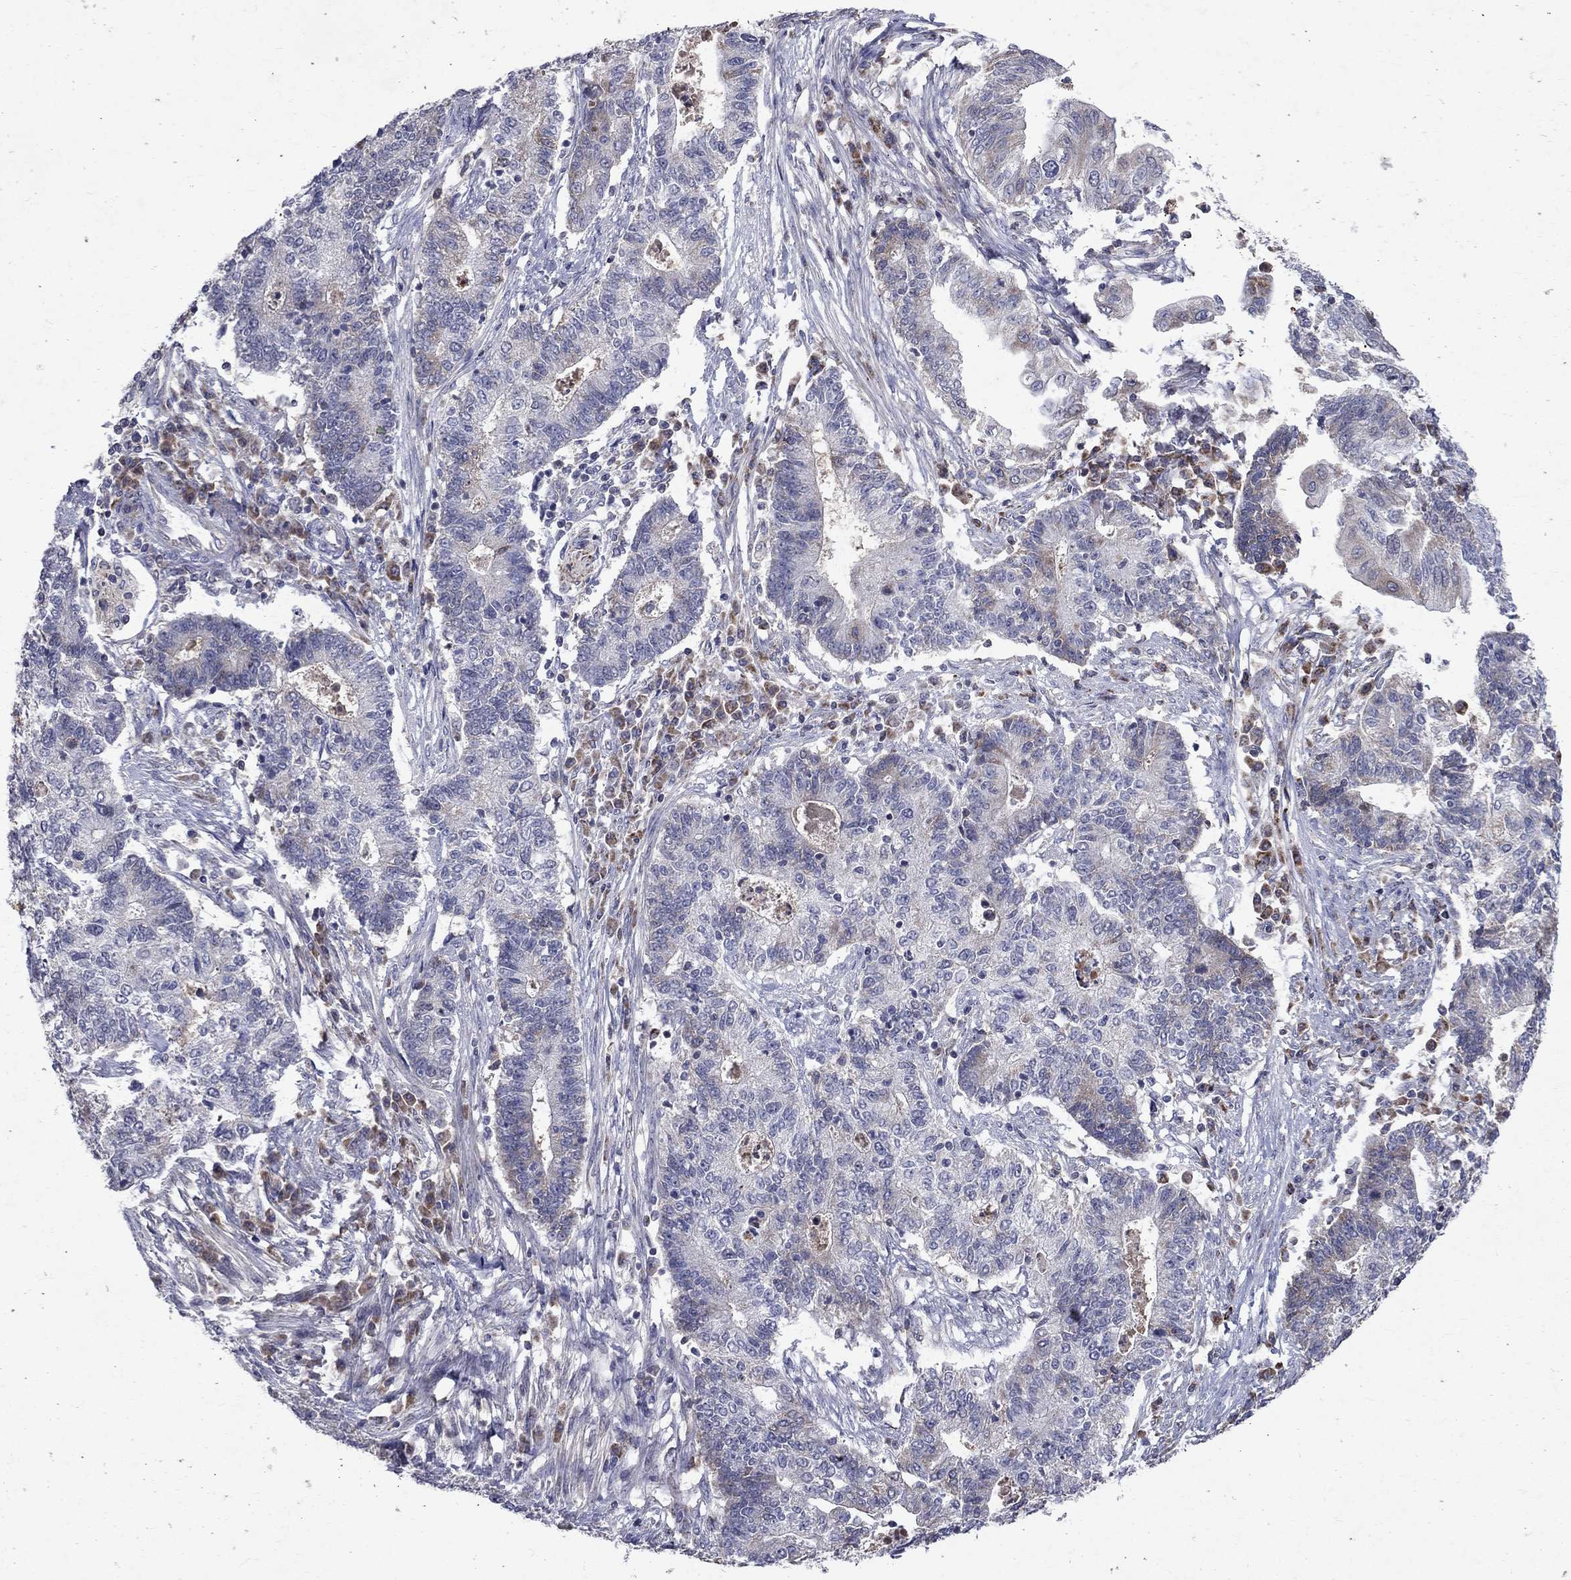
{"staining": {"intensity": "moderate", "quantity": "<25%", "location": "cytoplasmic/membranous"}, "tissue": "endometrial cancer", "cell_type": "Tumor cells", "image_type": "cancer", "snomed": [{"axis": "morphology", "description": "Adenocarcinoma, NOS"}, {"axis": "topography", "description": "Uterus"}, {"axis": "topography", "description": "Endometrium"}], "caption": "IHC micrograph of neoplastic tissue: endometrial cancer stained using immunohistochemistry (IHC) shows low levels of moderate protein expression localized specifically in the cytoplasmic/membranous of tumor cells, appearing as a cytoplasmic/membranous brown color.", "gene": "SLC4A10", "patient": {"sex": "female", "age": 54}}